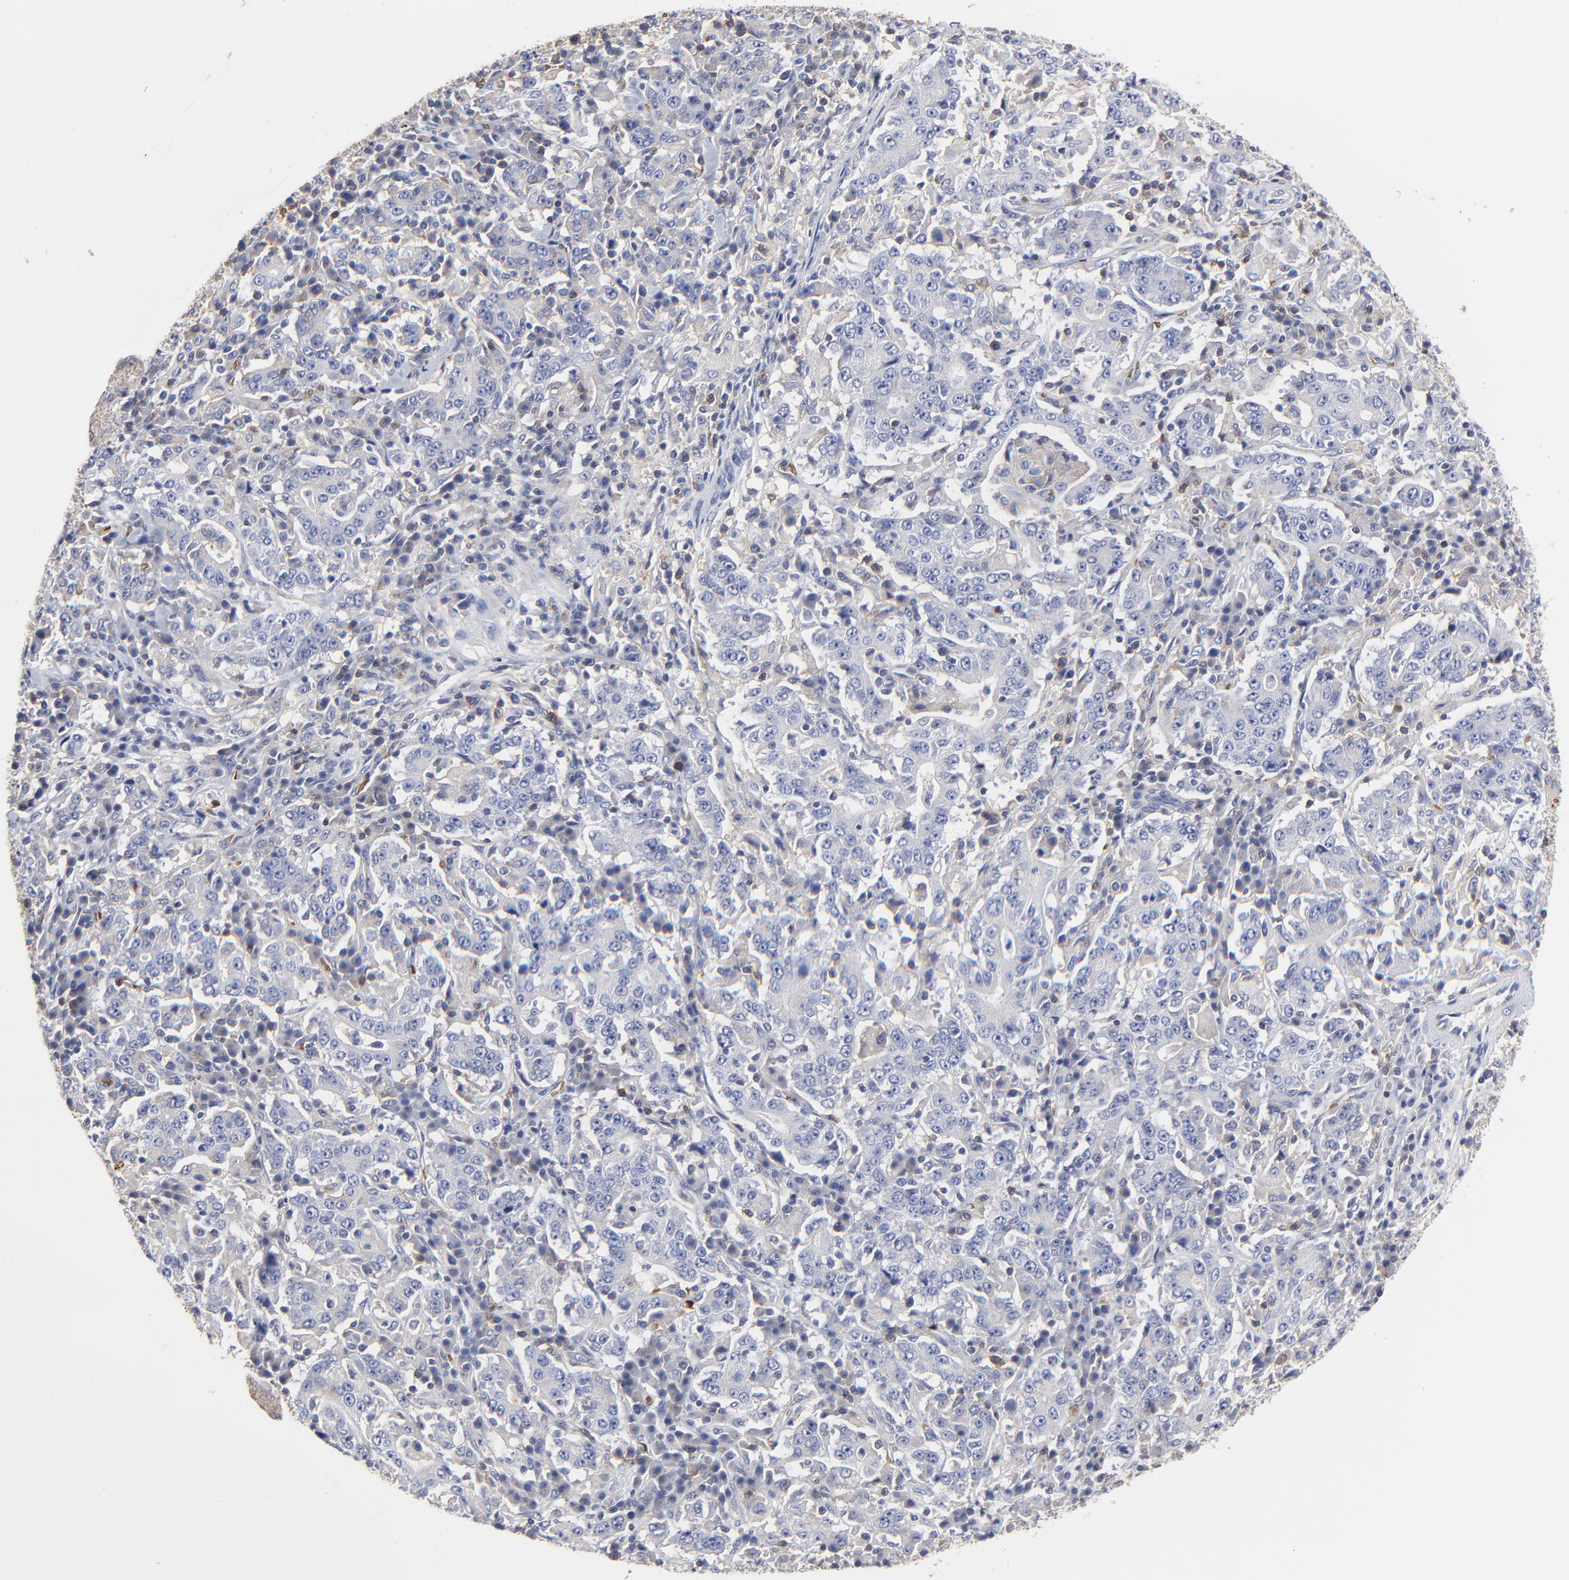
{"staining": {"intensity": "negative", "quantity": "none", "location": "none"}, "tissue": "stomach cancer", "cell_type": "Tumor cells", "image_type": "cancer", "snomed": [{"axis": "morphology", "description": "Normal tissue, NOS"}, {"axis": "morphology", "description": "Adenocarcinoma, NOS"}, {"axis": "topography", "description": "Stomach, upper"}, {"axis": "topography", "description": "Stomach"}], "caption": "DAB (3,3'-diaminobenzidine) immunohistochemical staining of human adenocarcinoma (stomach) demonstrates no significant expression in tumor cells.", "gene": "PAG1", "patient": {"sex": "male", "age": 59}}